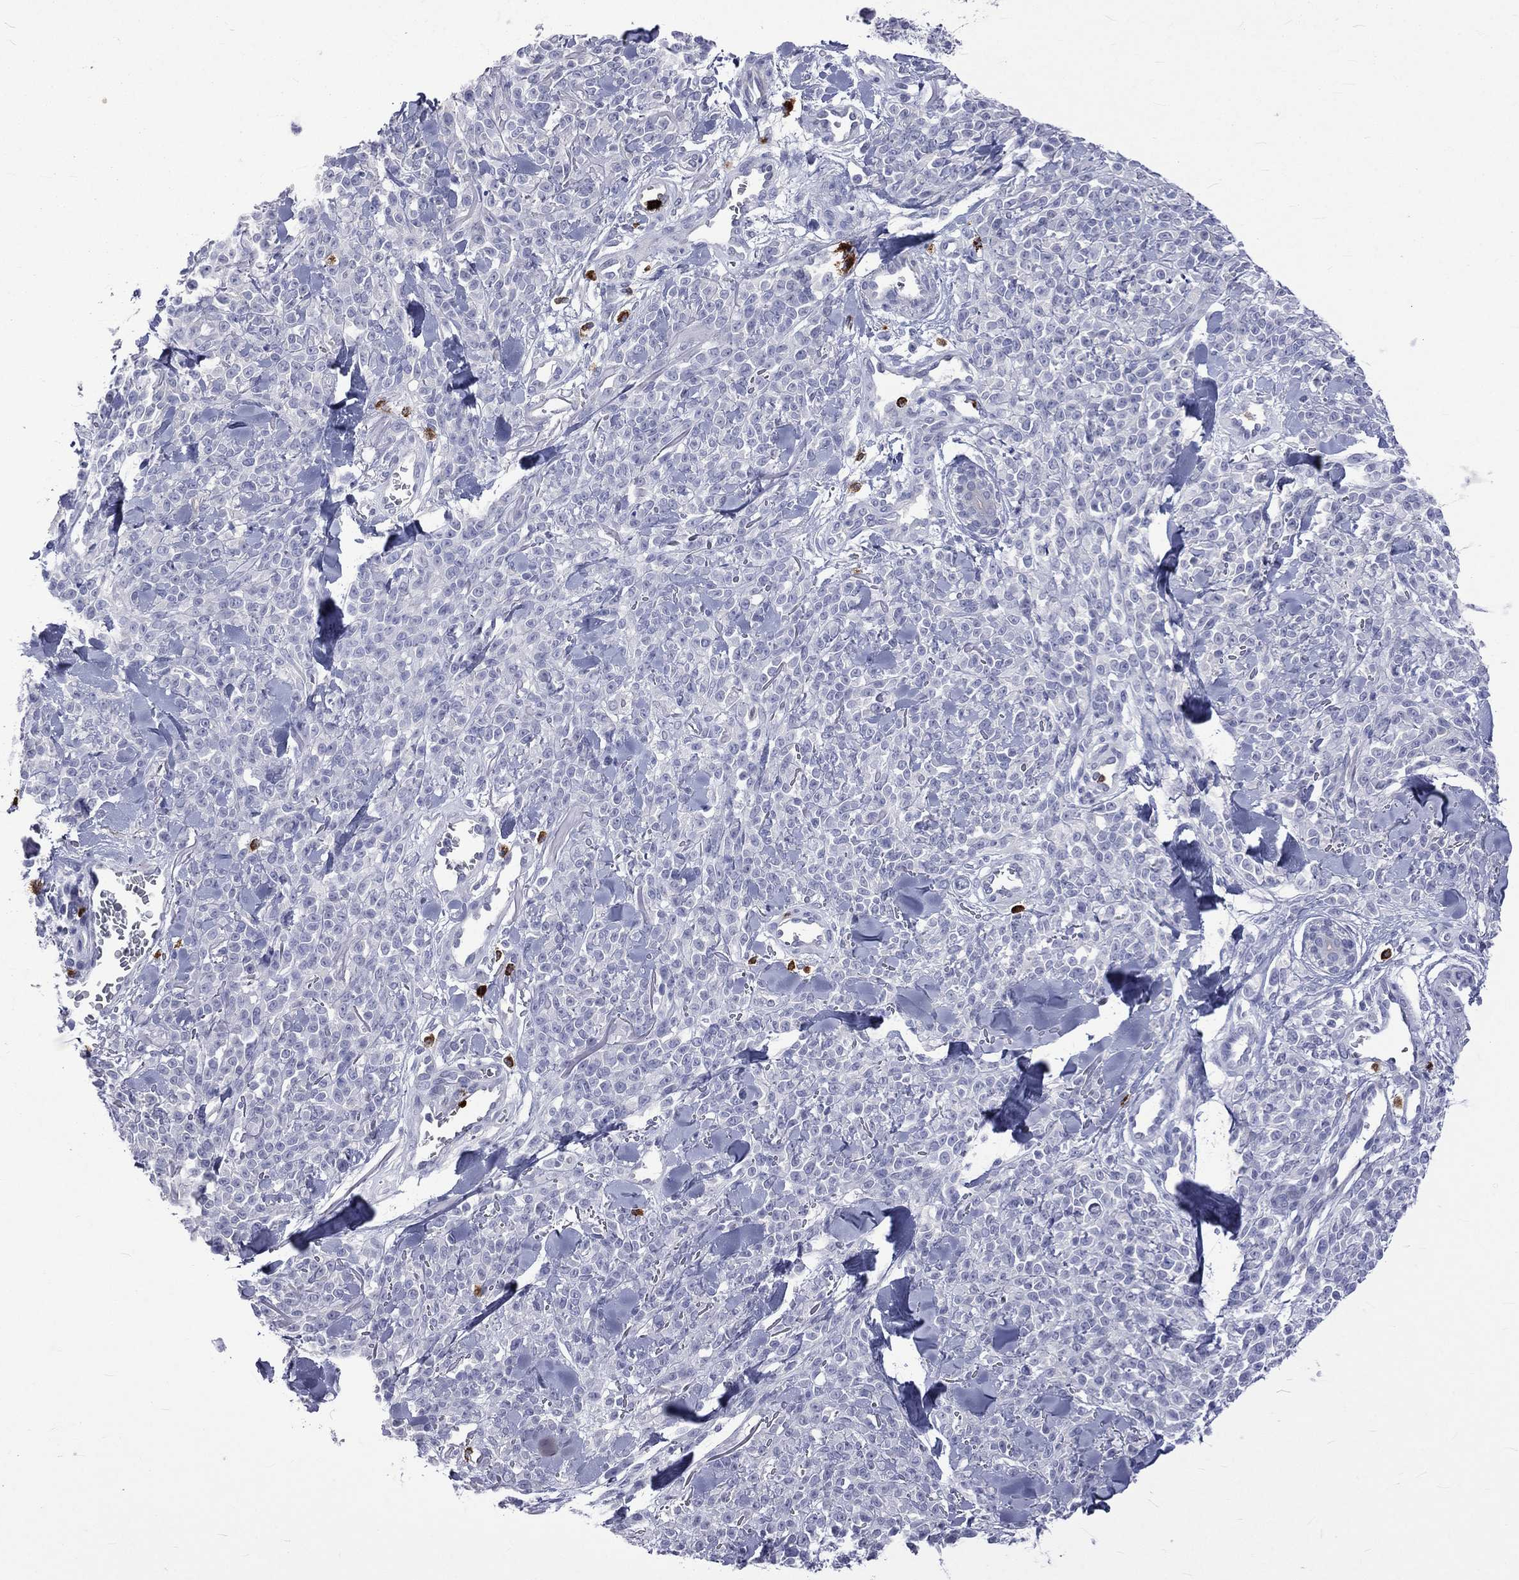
{"staining": {"intensity": "negative", "quantity": "none", "location": "none"}, "tissue": "melanoma", "cell_type": "Tumor cells", "image_type": "cancer", "snomed": [{"axis": "morphology", "description": "Malignant melanoma, NOS"}, {"axis": "topography", "description": "Skin"}, {"axis": "topography", "description": "Skin of trunk"}], "caption": "Tumor cells are negative for brown protein staining in malignant melanoma.", "gene": "ELANE", "patient": {"sex": "male", "age": 74}}